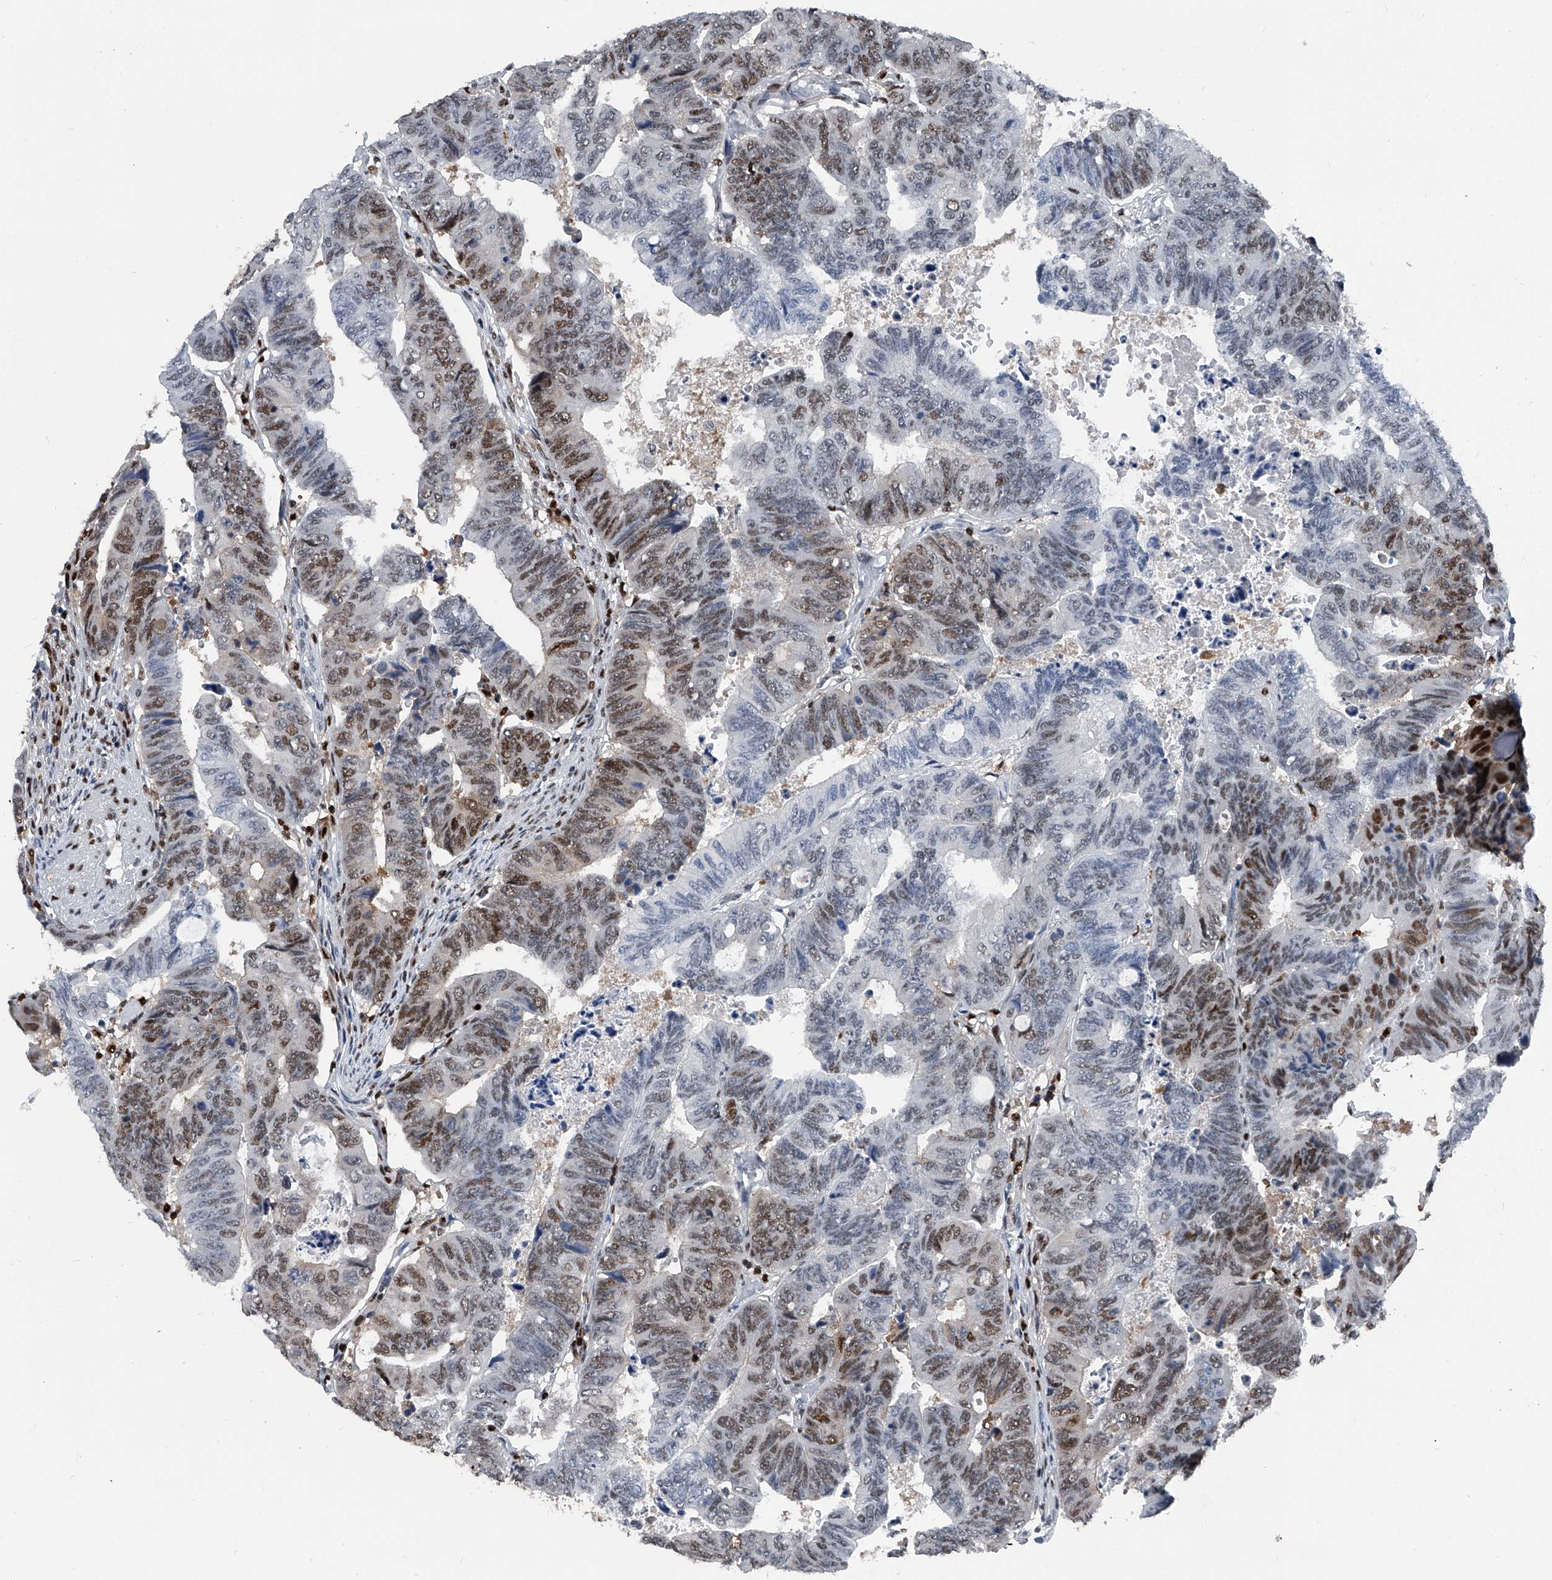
{"staining": {"intensity": "moderate", "quantity": "25%-75%", "location": "cytoplasmic/membranous,nuclear"}, "tissue": "colorectal cancer", "cell_type": "Tumor cells", "image_type": "cancer", "snomed": [{"axis": "morphology", "description": "Normal tissue, NOS"}, {"axis": "morphology", "description": "Adenocarcinoma, NOS"}, {"axis": "topography", "description": "Rectum"}], "caption": "Human colorectal cancer stained with a brown dye exhibits moderate cytoplasmic/membranous and nuclear positive positivity in about 25%-75% of tumor cells.", "gene": "FKBP5", "patient": {"sex": "female", "age": 65}}